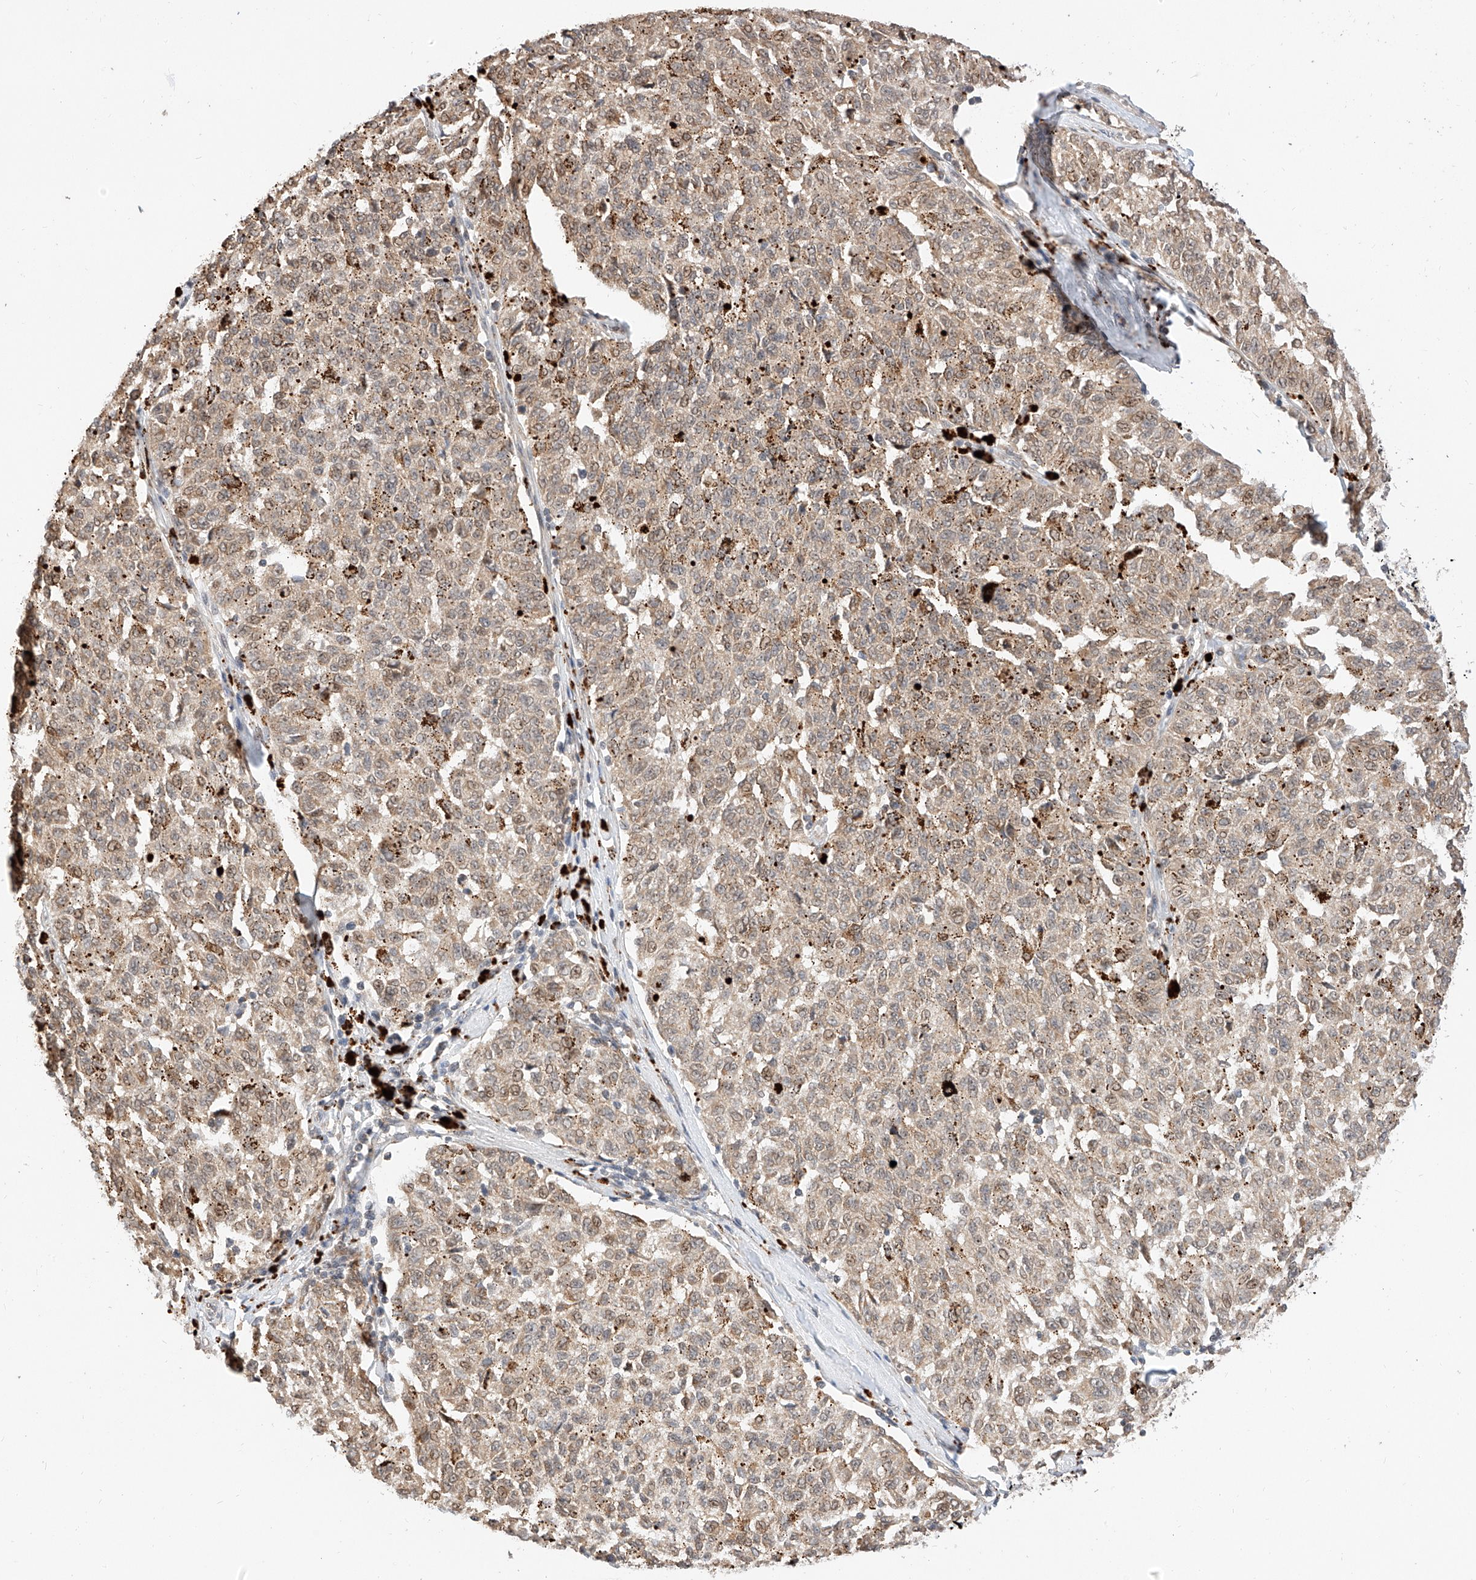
{"staining": {"intensity": "weak", "quantity": "25%-75%", "location": "cytoplasmic/membranous"}, "tissue": "melanoma", "cell_type": "Tumor cells", "image_type": "cancer", "snomed": [{"axis": "morphology", "description": "Malignant melanoma, NOS"}, {"axis": "topography", "description": "Skin"}], "caption": "The micrograph shows staining of malignant melanoma, revealing weak cytoplasmic/membranous protein staining (brown color) within tumor cells. The protein of interest is stained brown, and the nuclei are stained in blue (DAB IHC with brightfield microscopy, high magnification).", "gene": "EIF4H", "patient": {"sex": "female", "age": 72}}